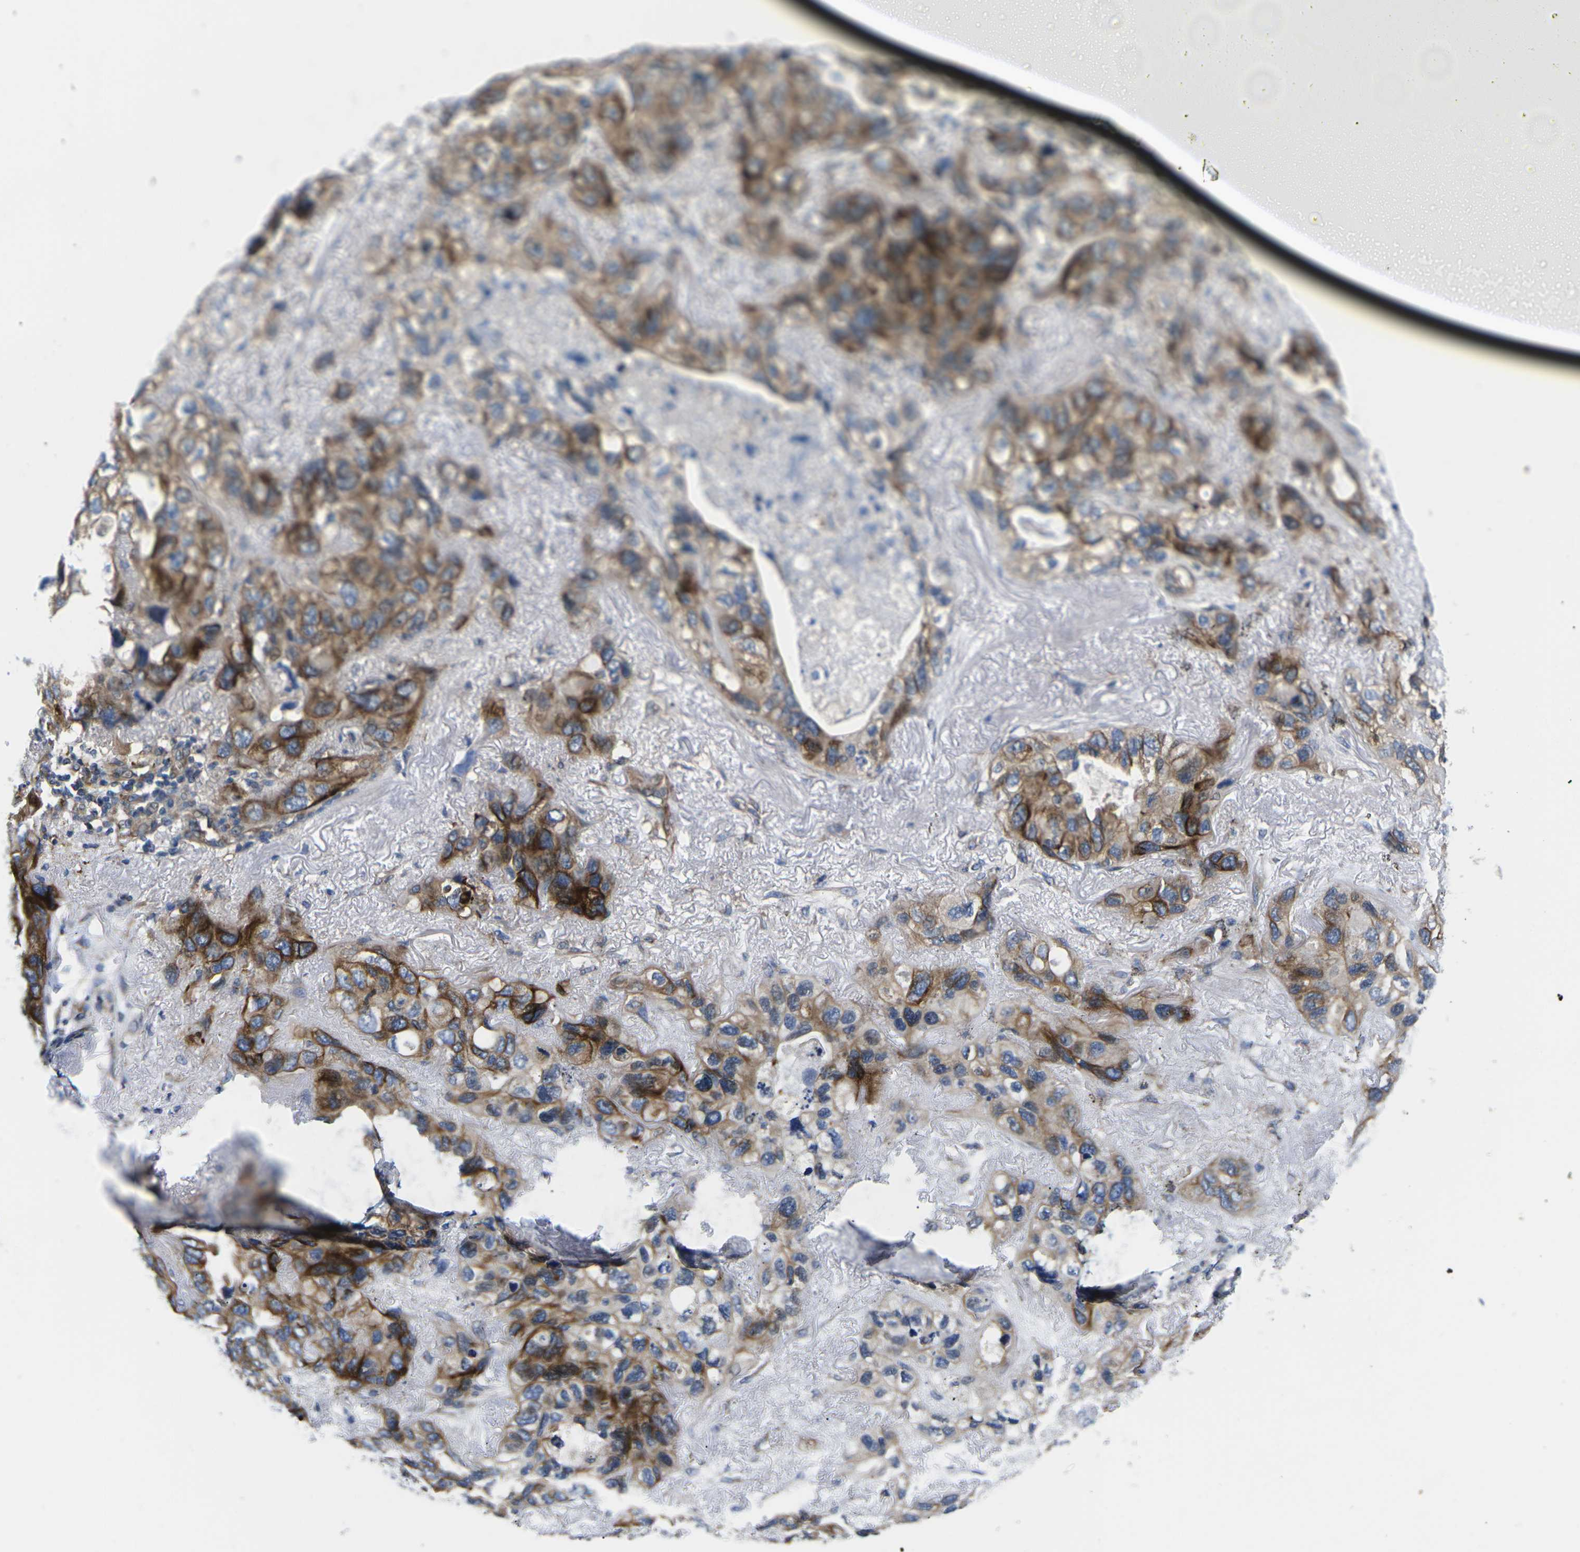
{"staining": {"intensity": "moderate", "quantity": ">75%", "location": "cytoplasmic/membranous"}, "tissue": "lung cancer", "cell_type": "Tumor cells", "image_type": "cancer", "snomed": [{"axis": "morphology", "description": "Squamous cell carcinoma, NOS"}, {"axis": "topography", "description": "Lung"}], "caption": "Lung squamous cell carcinoma was stained to show a protein in brown. There is medium levels of moderate cytoplasmic/membranous positivity in approximately >75% of tumor cells.", "gene": "TMEFF2", "patient": {"sex": "female", "age": 73}}